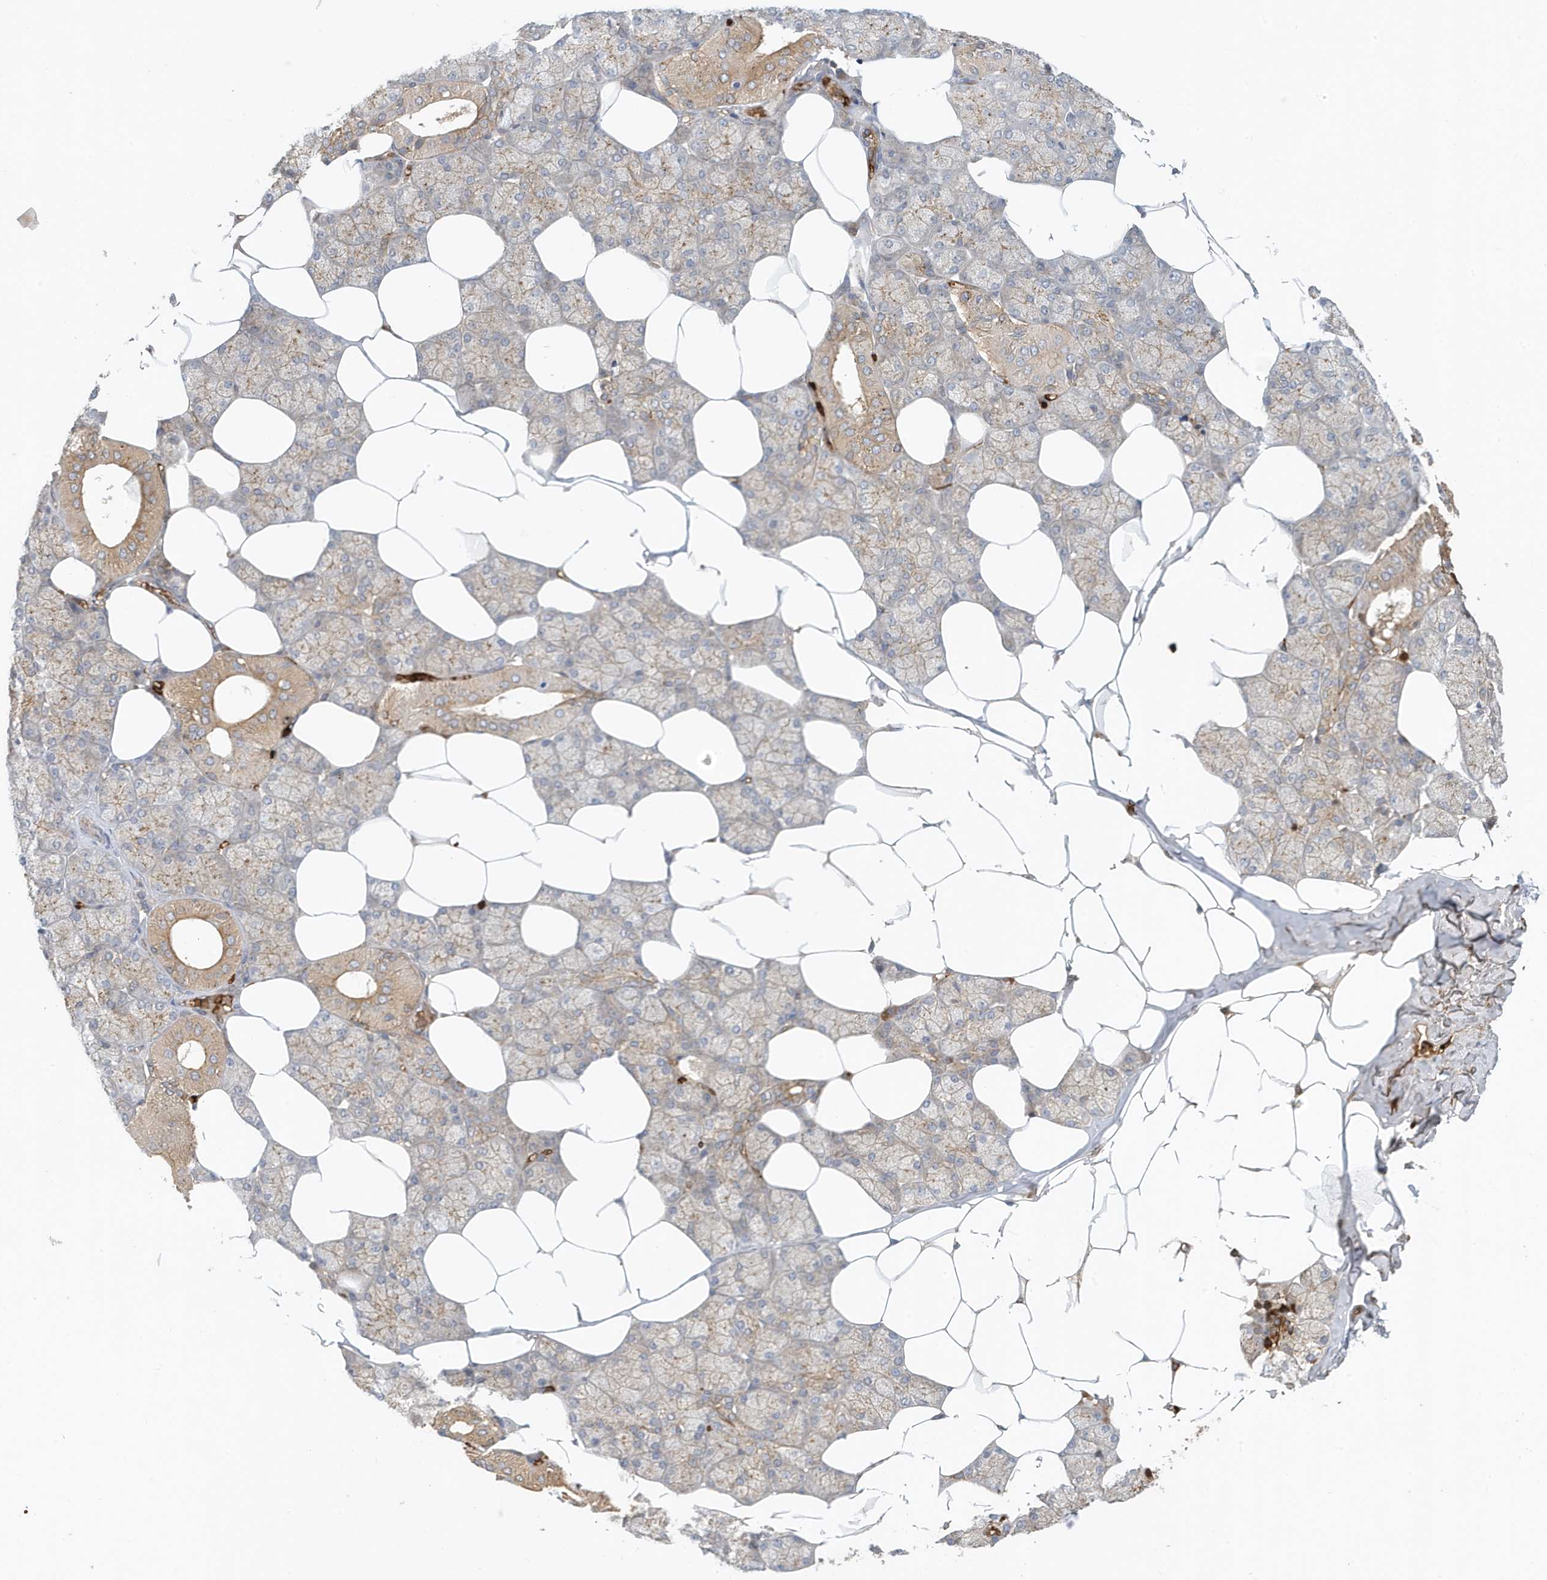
{"staining": {"intensity": "moderate", "quantity": "25%-75%", "location": "cytoplasmic/membranous"}, "tissue": "salivary gland", "cell_type": "Glandular cells", "image_type": "normal", "snomed": [{"axis": "morphology", "description": "Normal tissue, NOS"}, {"axis": "topography", "description": "Salivary gland"}], "caption": "This is an image of immunohistochemistry staining of normal salivary gland, which shows moderate staining in the cytoplasmic/membranous of glandular cells.", "gene": "FYCO1", "patient": {"sex": "male", "age": 62}}